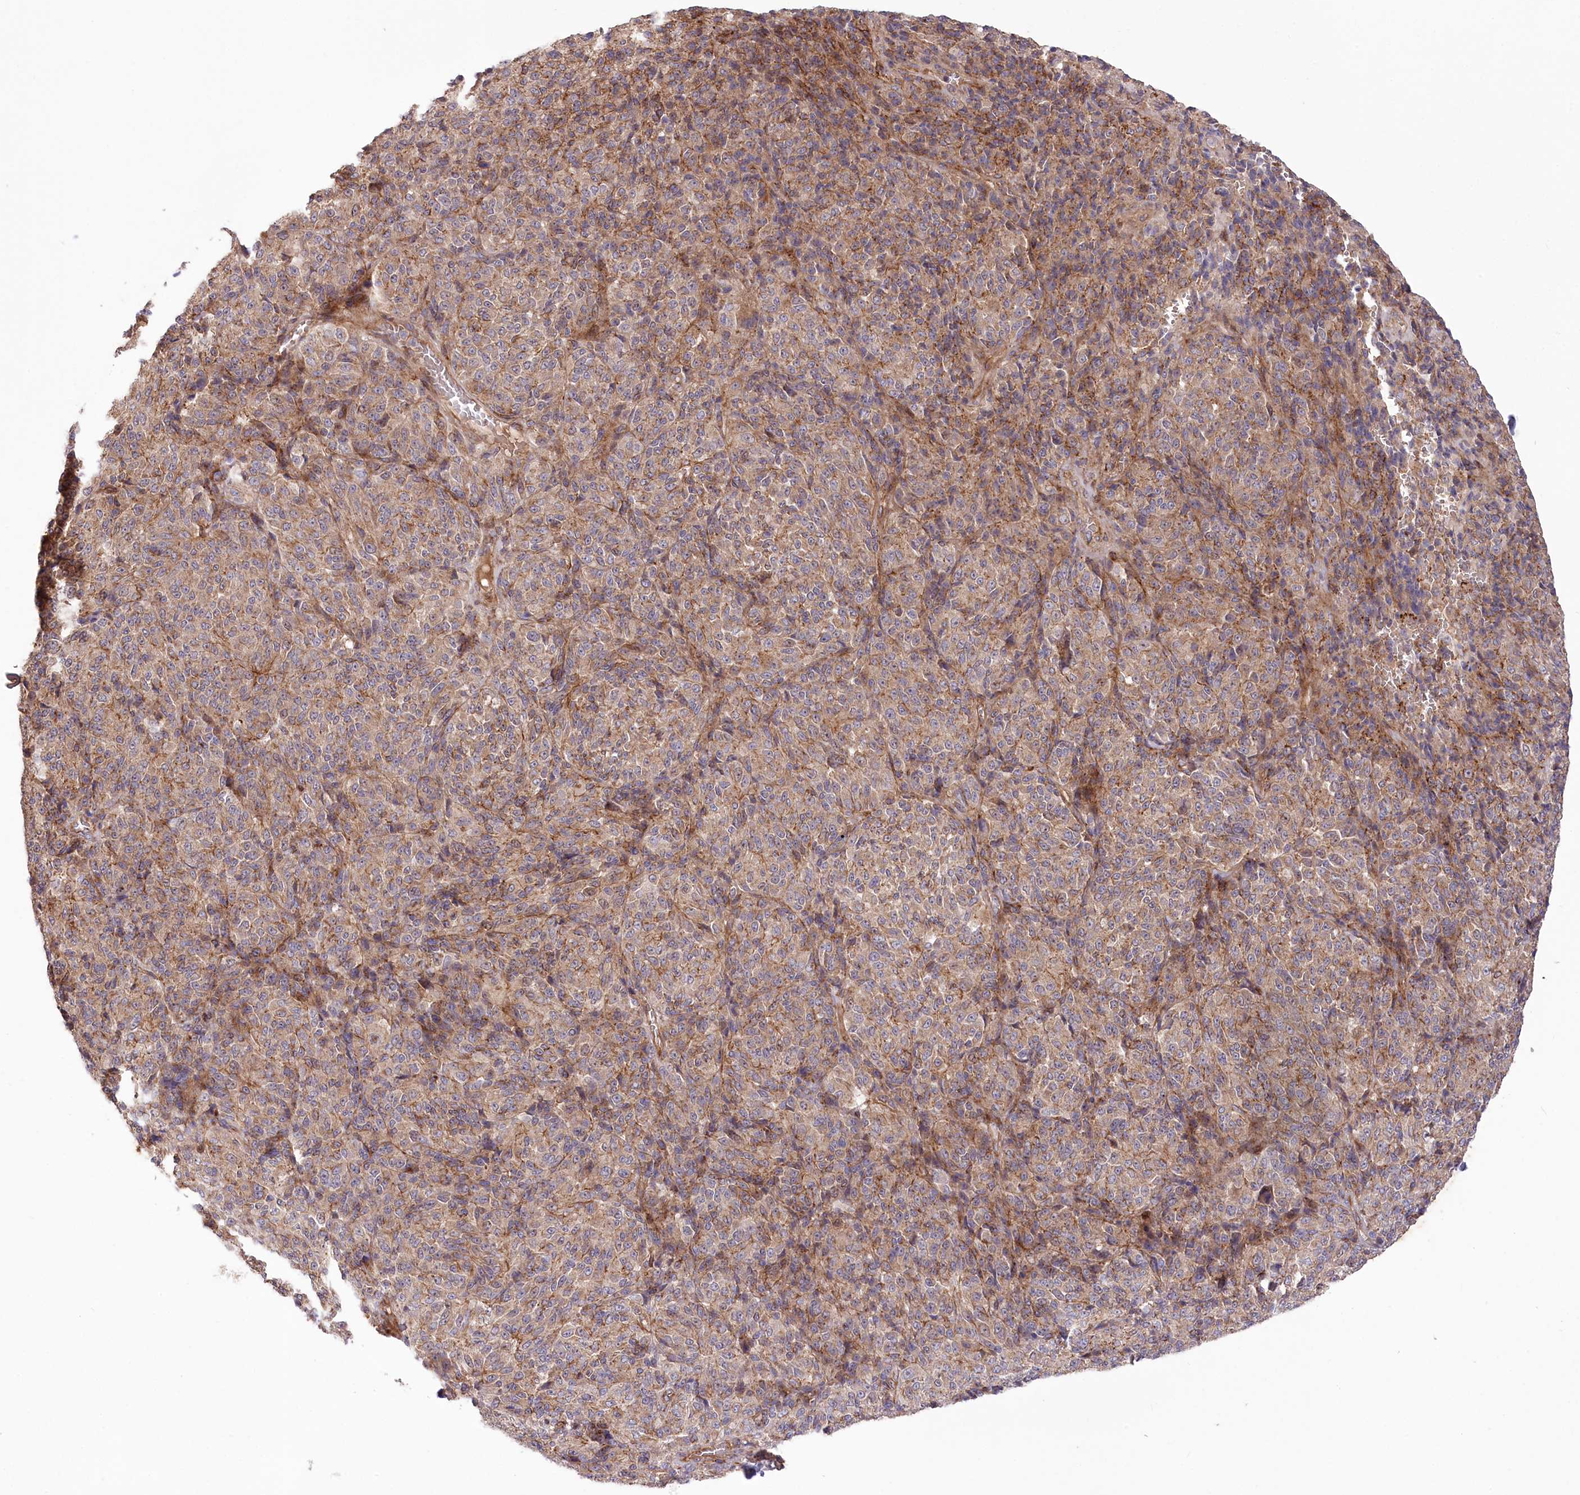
{"staining": {"intensity": "moderate", "quantity": "25%-75%", "location": "cytoplasmic/membranous"}, "tissue": "melanoma", "cell_type": "Tumor cells", "image_type": "cancer", "snomed": [{"axis": "morphology", "description": "Malignant melanoma, Metastatic site"}, {"axis": "topography", "description": "Brain"}], "caption": "Brown immunohistochemical staining in human malignant melanoma (metastatic site) demonstrates moderate cytoplasmic/membranous staining in about 25%-75% of tumor cells. The protein of interest is stained brown, and the nuclei are stained in blue (DAB (3,3'-diaminobenzidine) IHC with brightfield microscopy, high magnification).", "gene": "TRUB1", "patient": {"sex": "female", "age": 56}}